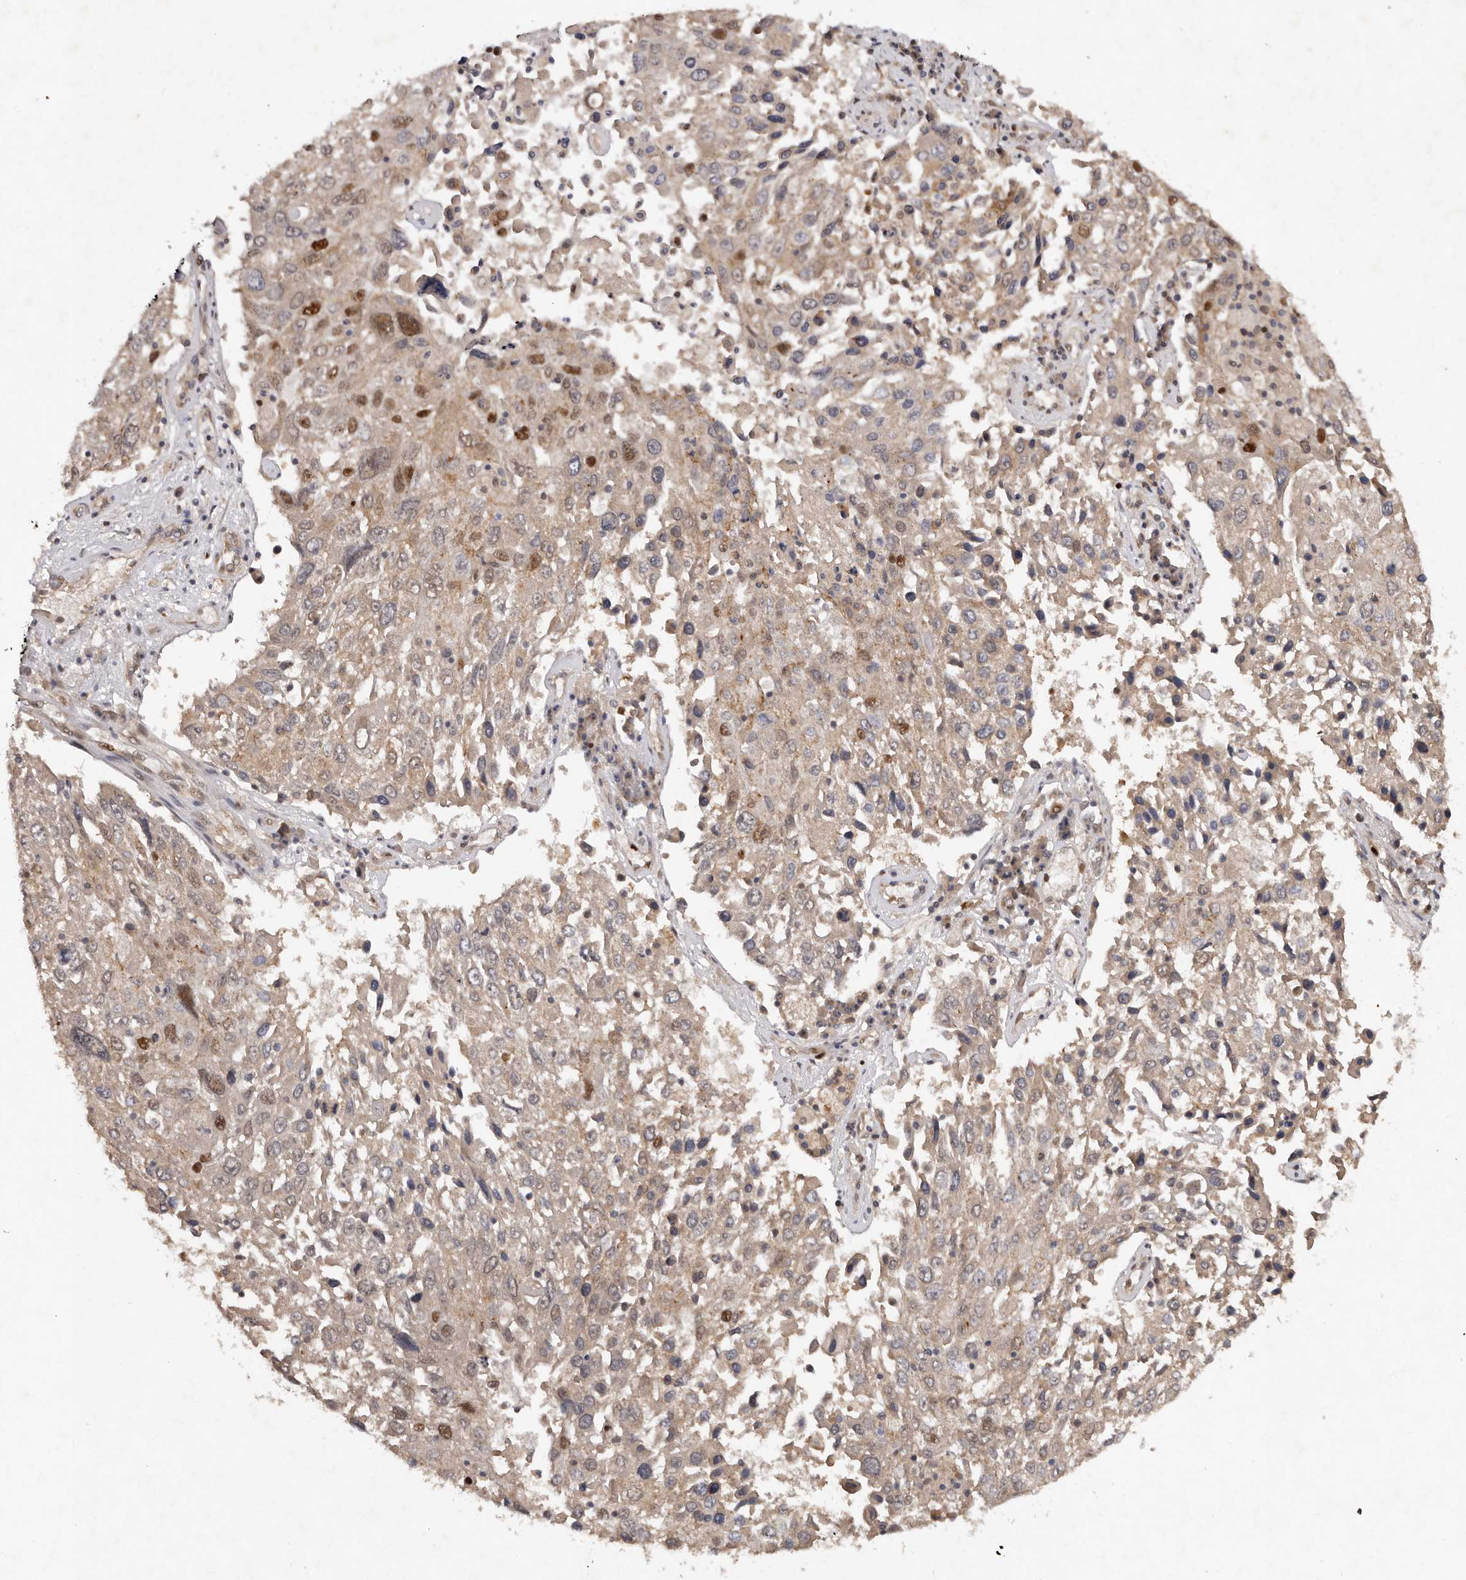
{"staining": {"intensity": "strong", "quantity": "25%-75%", "location": "cytoplasmic/membranous,nuclear"}, "tissue": "lung cancer", "cell_type": "Tumor cells", "image_type": "cancer", "snomed": [{"axis": "morphology", "description": "Squamous cell carcinoma, NOS"}, {"axis": "topography", "description": "Lung"}], "caption": "A micrograph showing strong cytoplasmic/membranous and nuclear positivity in approximately 25%-75% of tumor cells in lung squamous cell carcinoma, as visualized by brown immunohistochemical staining.", "gene": "KLF7", "patient": {"sex": "male", "age": 65}}